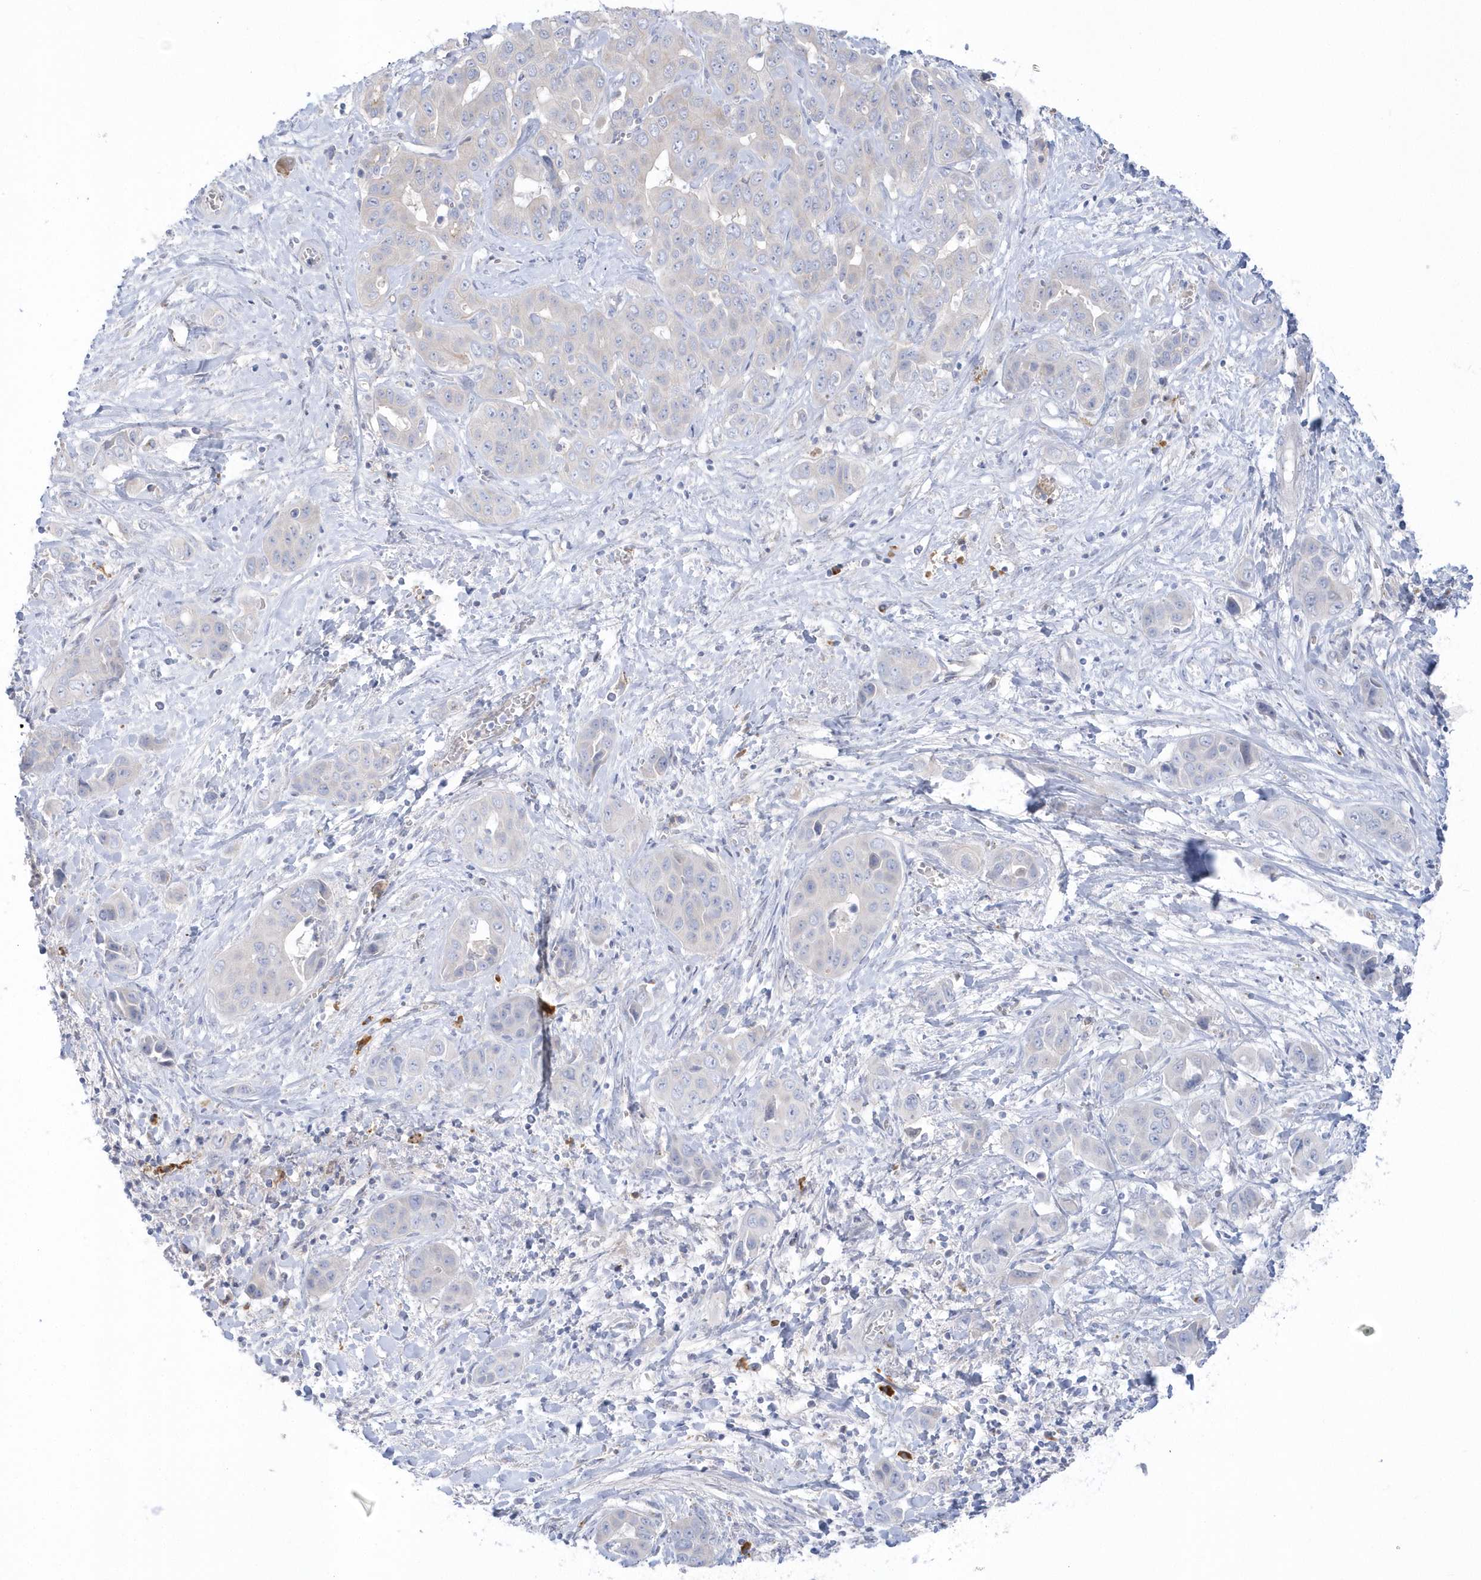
{"staining": {"intensity": "negative", "quantity": "none", "location": "none"}, "tissue": "liver cancer", "cell_type": "Tumor cells", "image_type": "cancer", "snomed": [{"axis": "morphology", "description": "Cholangiocarcinoma"}, {"axis": "topography", "description": "Liver"}], "caption": "IHC micrograph of neoplastic tissue: liver cancer stained with DAB (3,3'-diaminobenzidine) shows no significant protein positivity in tumor cells.", "gene": "SEMA3D", "patient": {"sex": "female", "age": 52}}